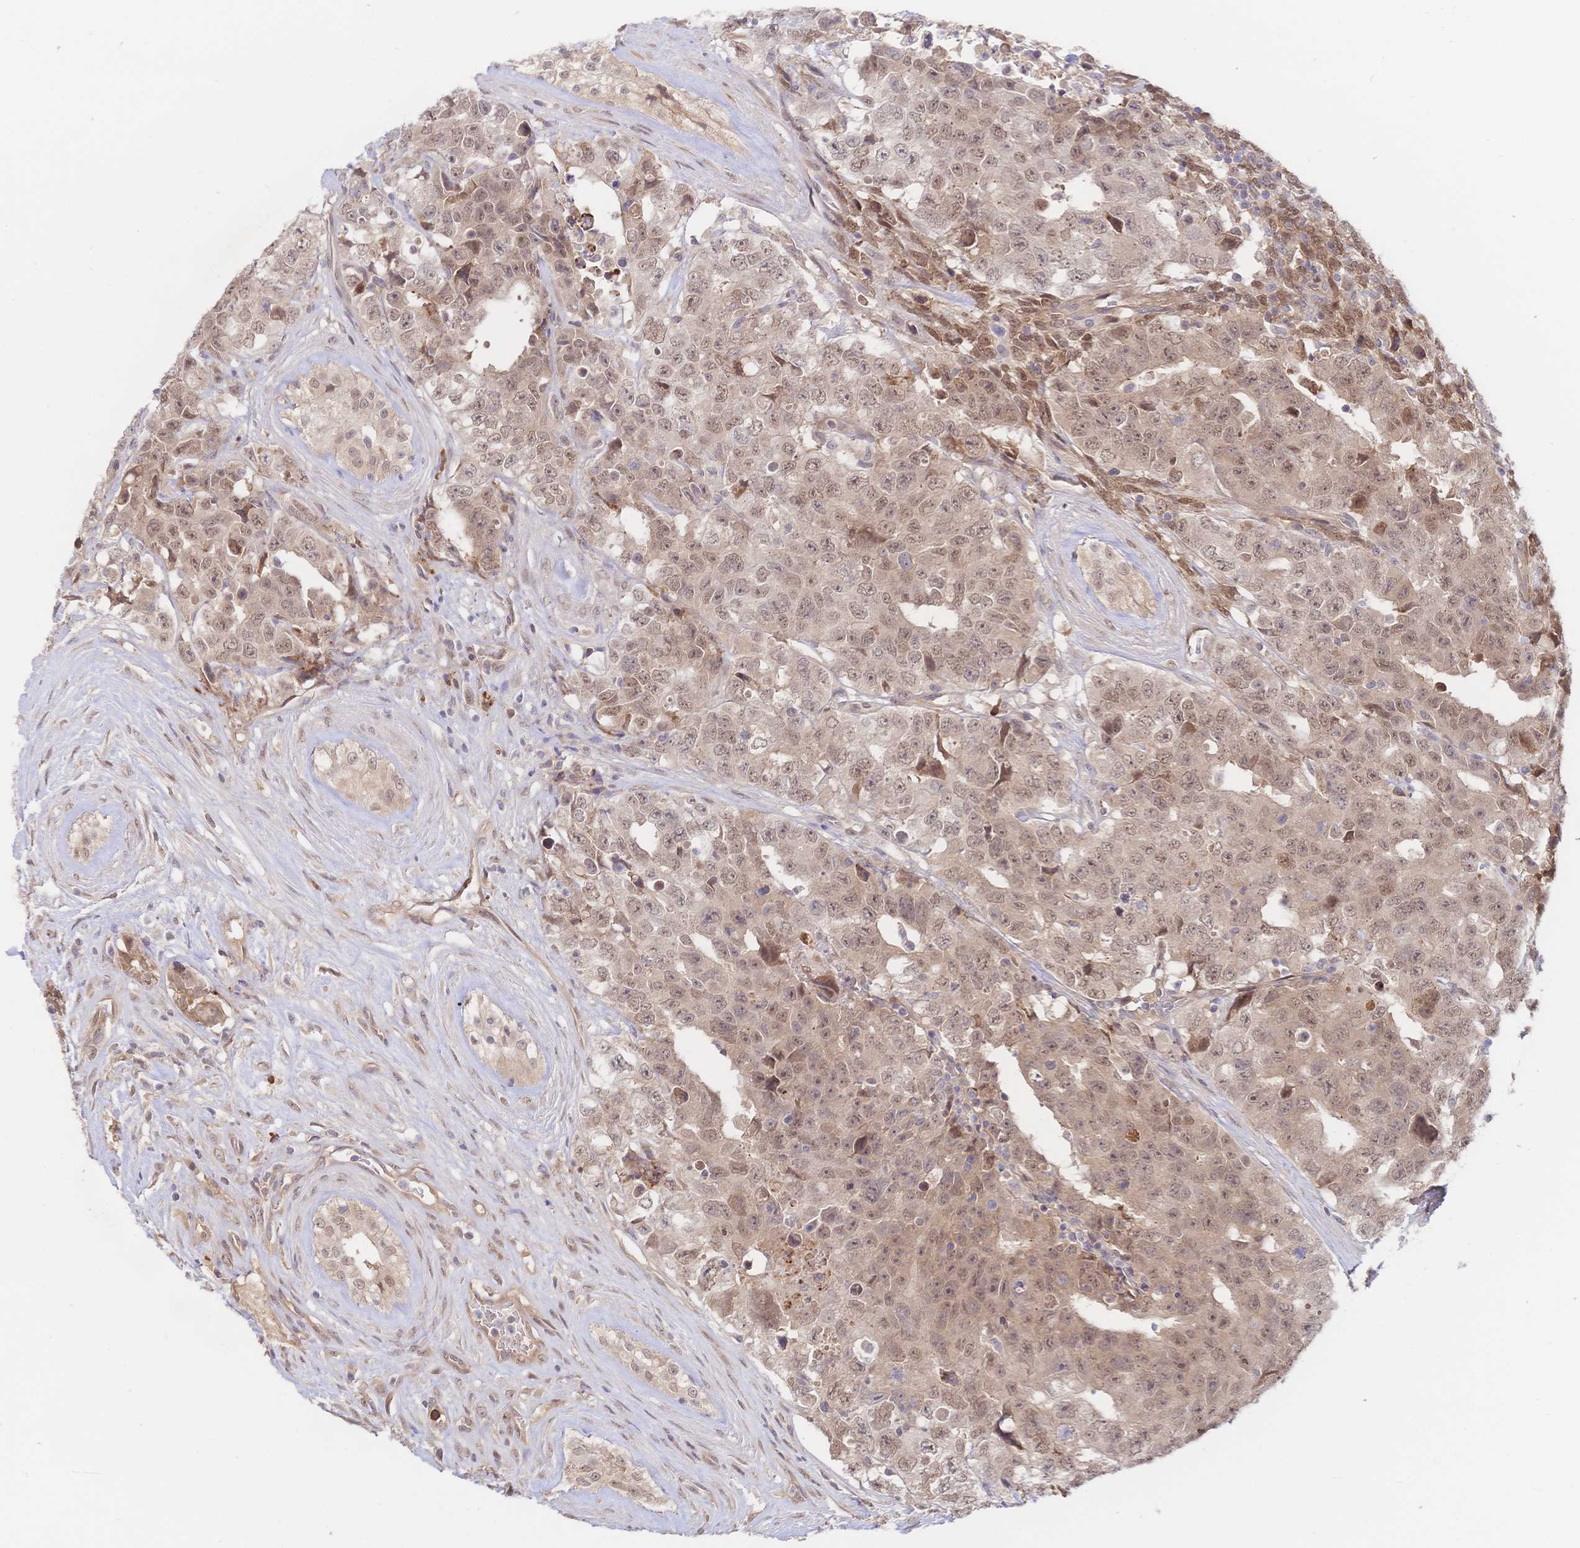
{"staining": {"intensity": "moderate", "quantity": ">75%", "location": "cytoplasmic/membranous,nuclear"}, "tissue": "testis cancer", "cell_type": "Tumor cells", "image_type": "cancer", "snomed": [{"axis": "morphology", "description": "Carcinoma, Embryonal, NOS"}, {"axis": "topography", "description": "Testis"}], "caption": "An immunohistochemistry (IHC) micrograph of tumor tissue is shown. Protein staining in brown labels moderate cytoplasmic/membranous and nuclear positivity in testis cancer (embryonal carcinoma) within tumor cells. The staining is performed using DAB (3,3'-diaminobenzidine) brown chromogen to label protein expression. The nuclei are counter-stained blue using hematoxylin.", "gene": "LMO4", "patient": {"sex": "male", "age": 24}}